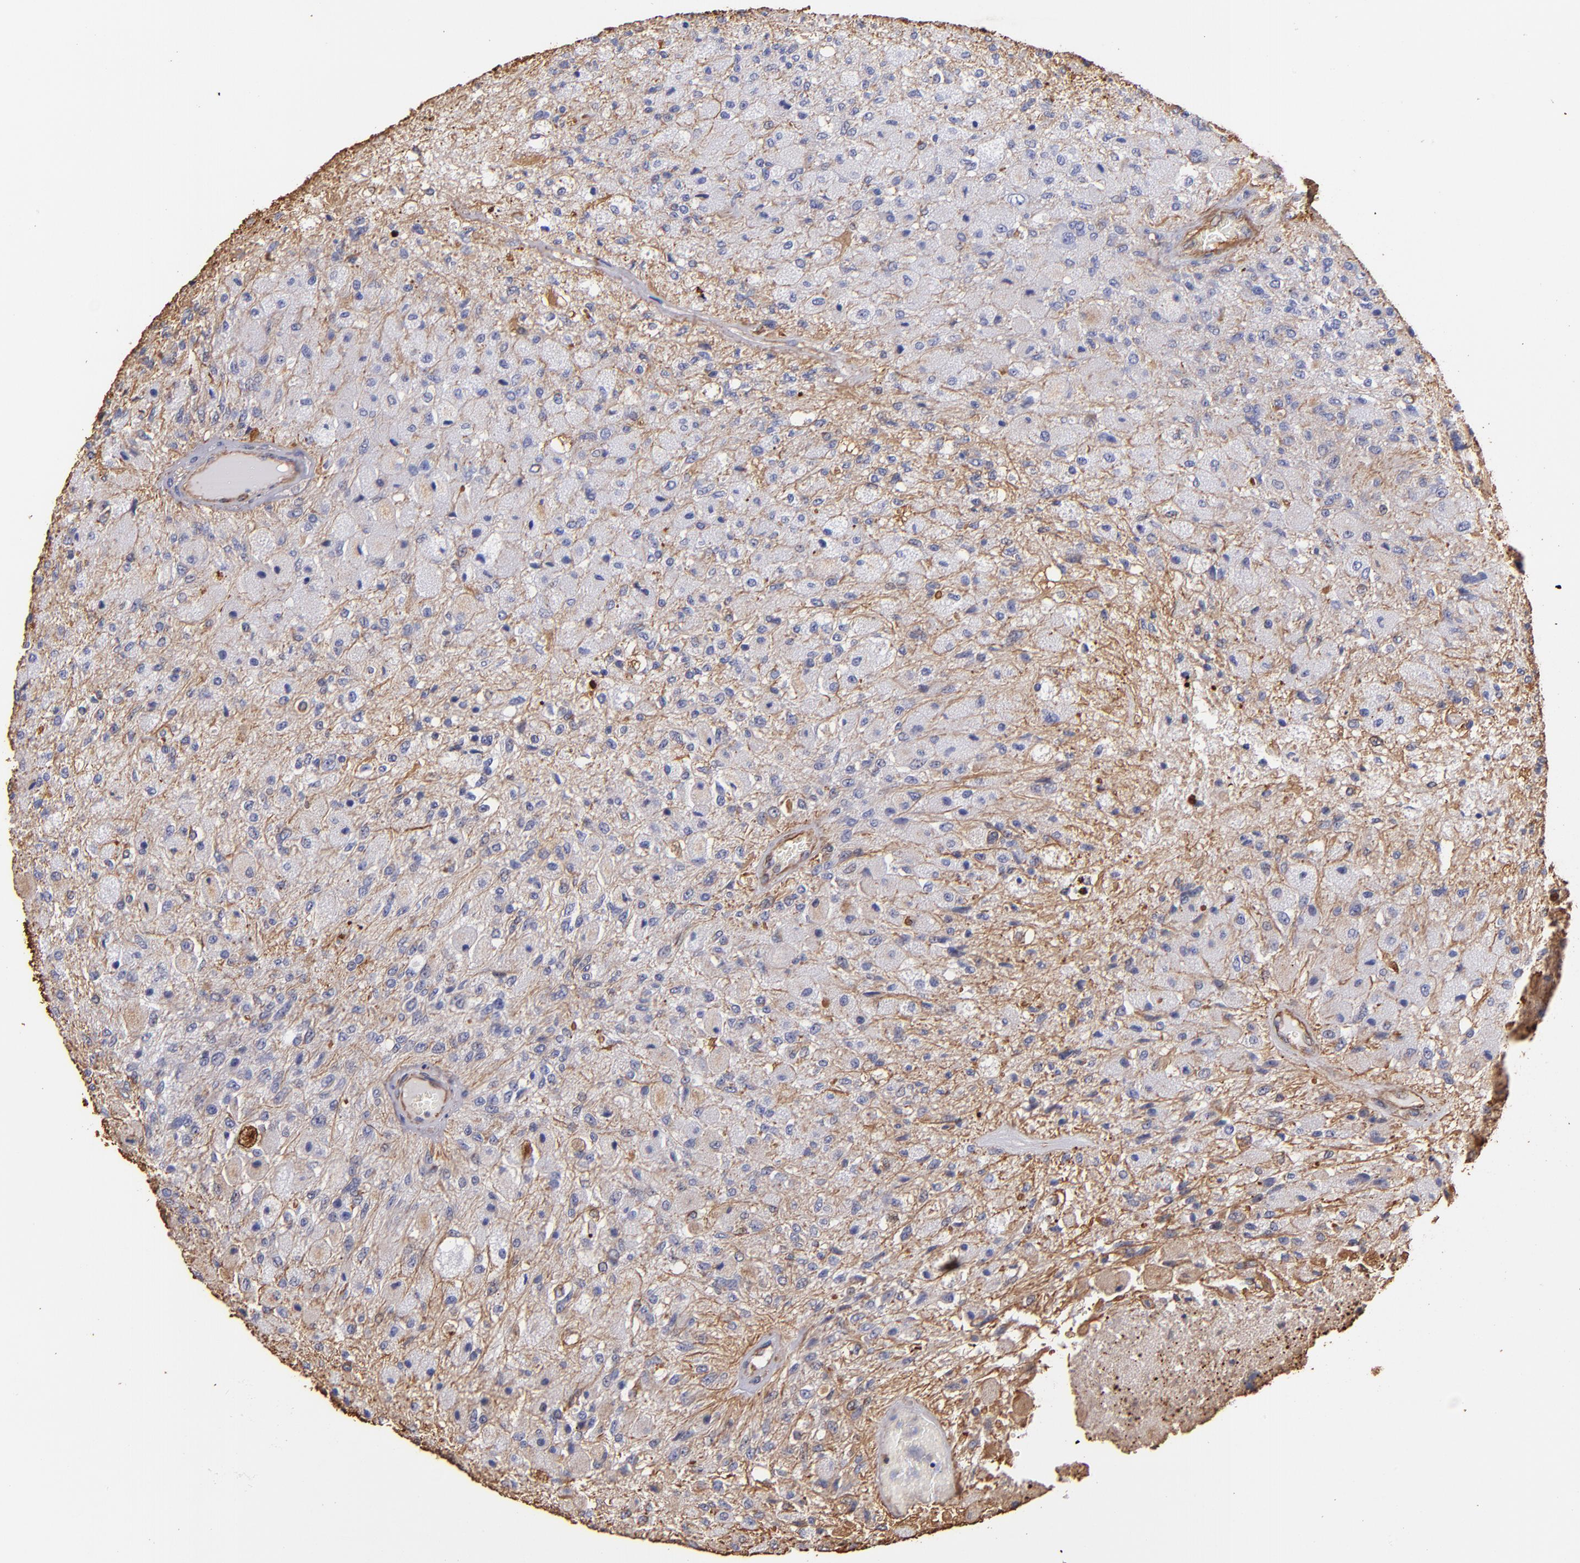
{"staining": {"intensity": "weak", "quantity": "<25%", "location": "cytoplasmic/membranous"}, "tissue": "glioma", "cell_type": "Tumor cells", "image_type": "cancer", "snomed": [{"axis": "morphology", "description": "Normal tissue, NOS"}, {"axis": "morphology", "description": "Glioma, malignant, High grade"}, {"axis": "topography", "description": "Cerebral cortex"}], "caption": "This micrograph is of glioma stained with immunohistochemistry (IHC) to label a protein in brown with the nuclei are counter-stained blue. There is no positivity in tumor cells. (Brightfield microscopy of DAB IHC at high magnification).", "gene": "VIM", "patient": {"sex": "male", "age": 77}}